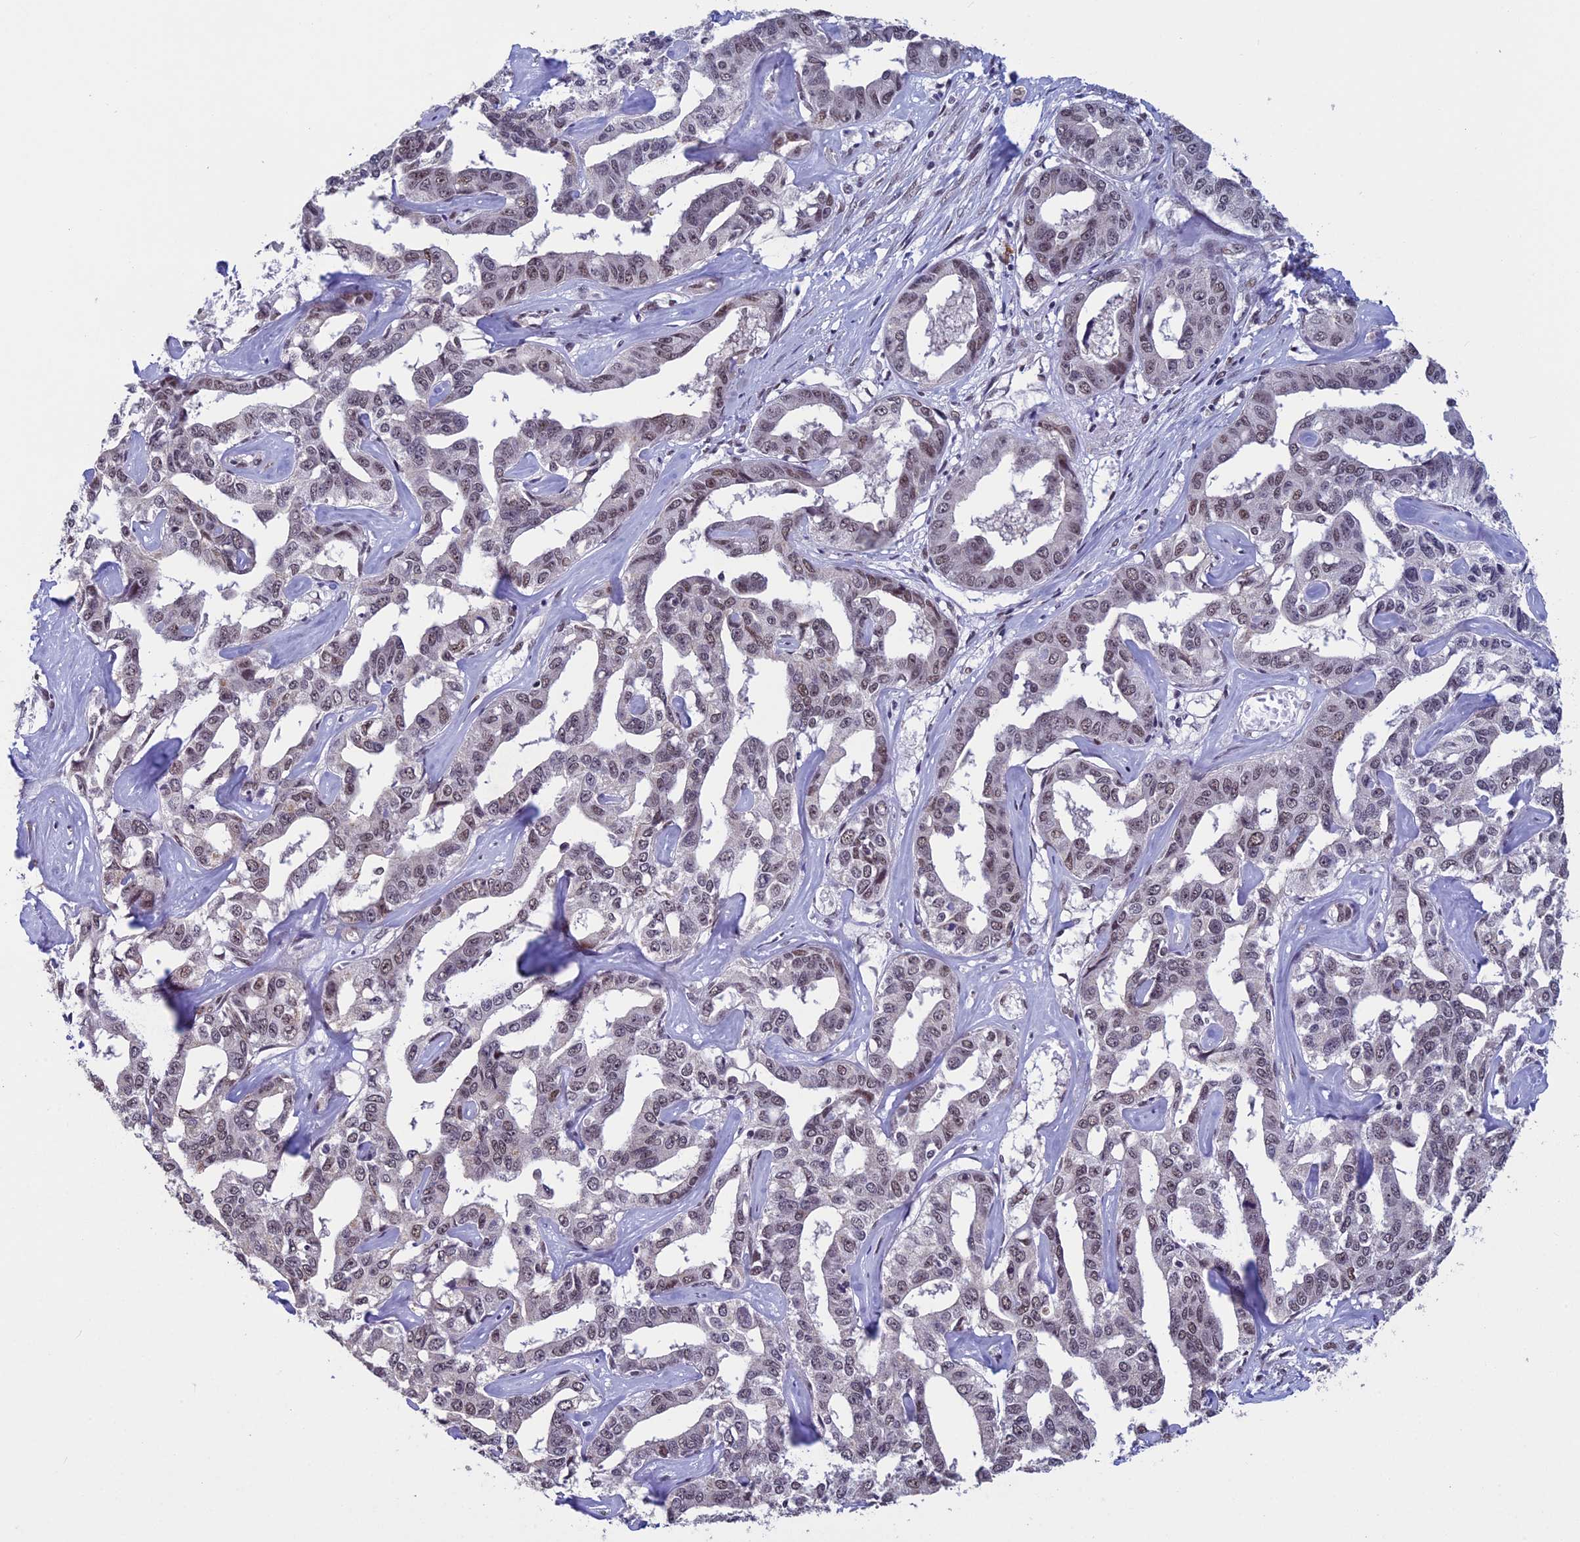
{"staining": {"intensity": "weak", "quantity": "25%-75%", "location": "nuclear"}, "tissue": "liver cancer", "cell_type": "Tumor cells", "image_type": "cancer", "snomed": [{"axis": "morphology", "description": "Cholangiocarcinoma"}, {"axis": "topography", "description": "Liver"}], "caption": "Protein expression analysis of liver cancer (cholangiocarcinoma) displays weak nuclear expression in about 25%-75% of tumor cells.", "gene": "RNF40", "patient": {"sex": "male", "age": 59}}